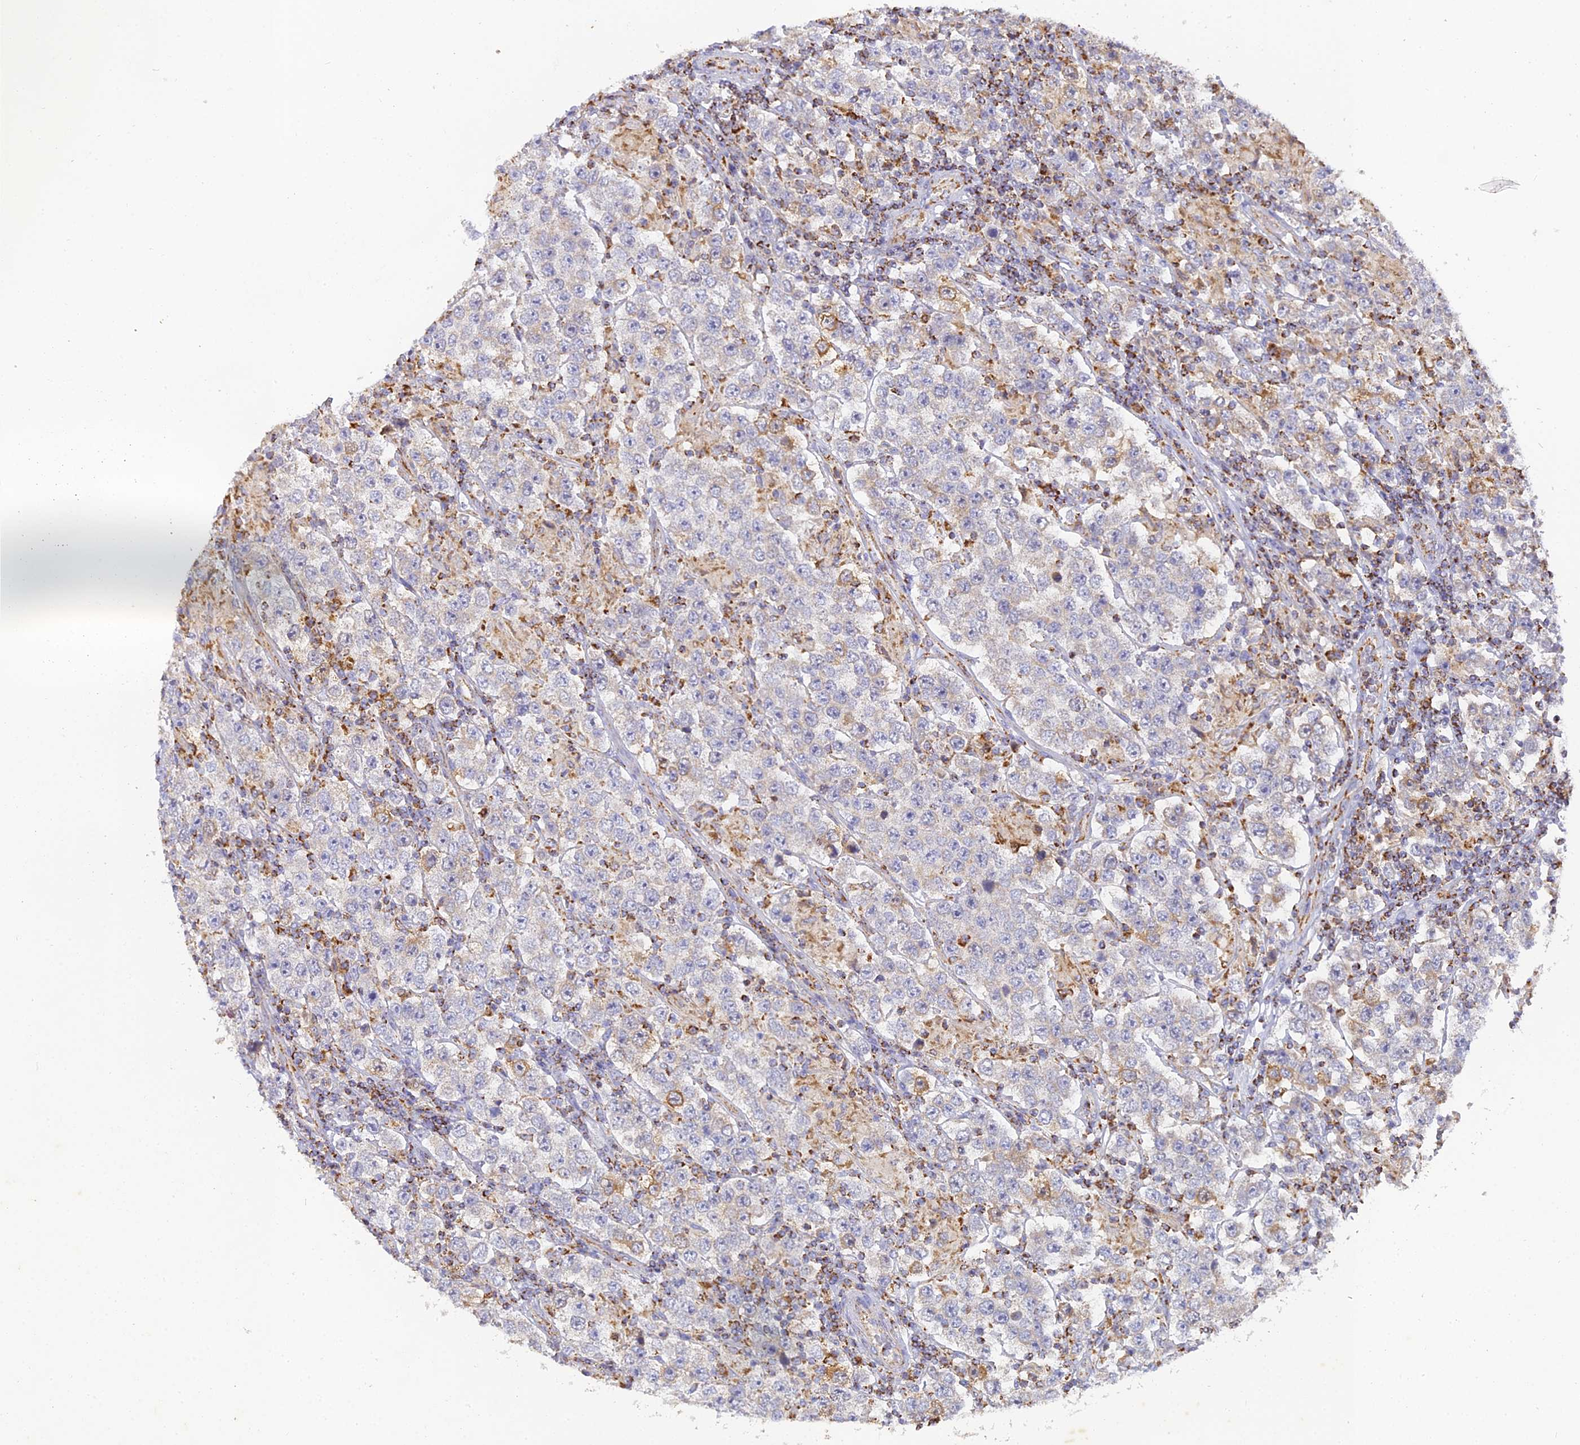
{"staining": {"intensity": "negative", "quantity": "none", "location": "none"}, "tissue": "testis cancer", "cell_type": "Tumor cells", "image_type": "cancer", "snomed": [{"axis": "morphology", "description": "Normal tissue, NOS"}, {"axis": "morphology", "description": "Urothelial carcinoma, High grade"}, {"axis": "morphology", "description": "Seminoma, NOS"}, {"axis": "morphology", "description": "Carcinoma, Embryonal, NOS"}, {"axis": "topography", "description": "Urinary bladder"}, {"axis": "topography", "description": "Testis"}], "caption": "The micrograph shows no staining of tumor cells in high-grade urothelial carcinoma (testis).", "gene": "DONSON", "patient": {"sex": "male", "age": 41}}